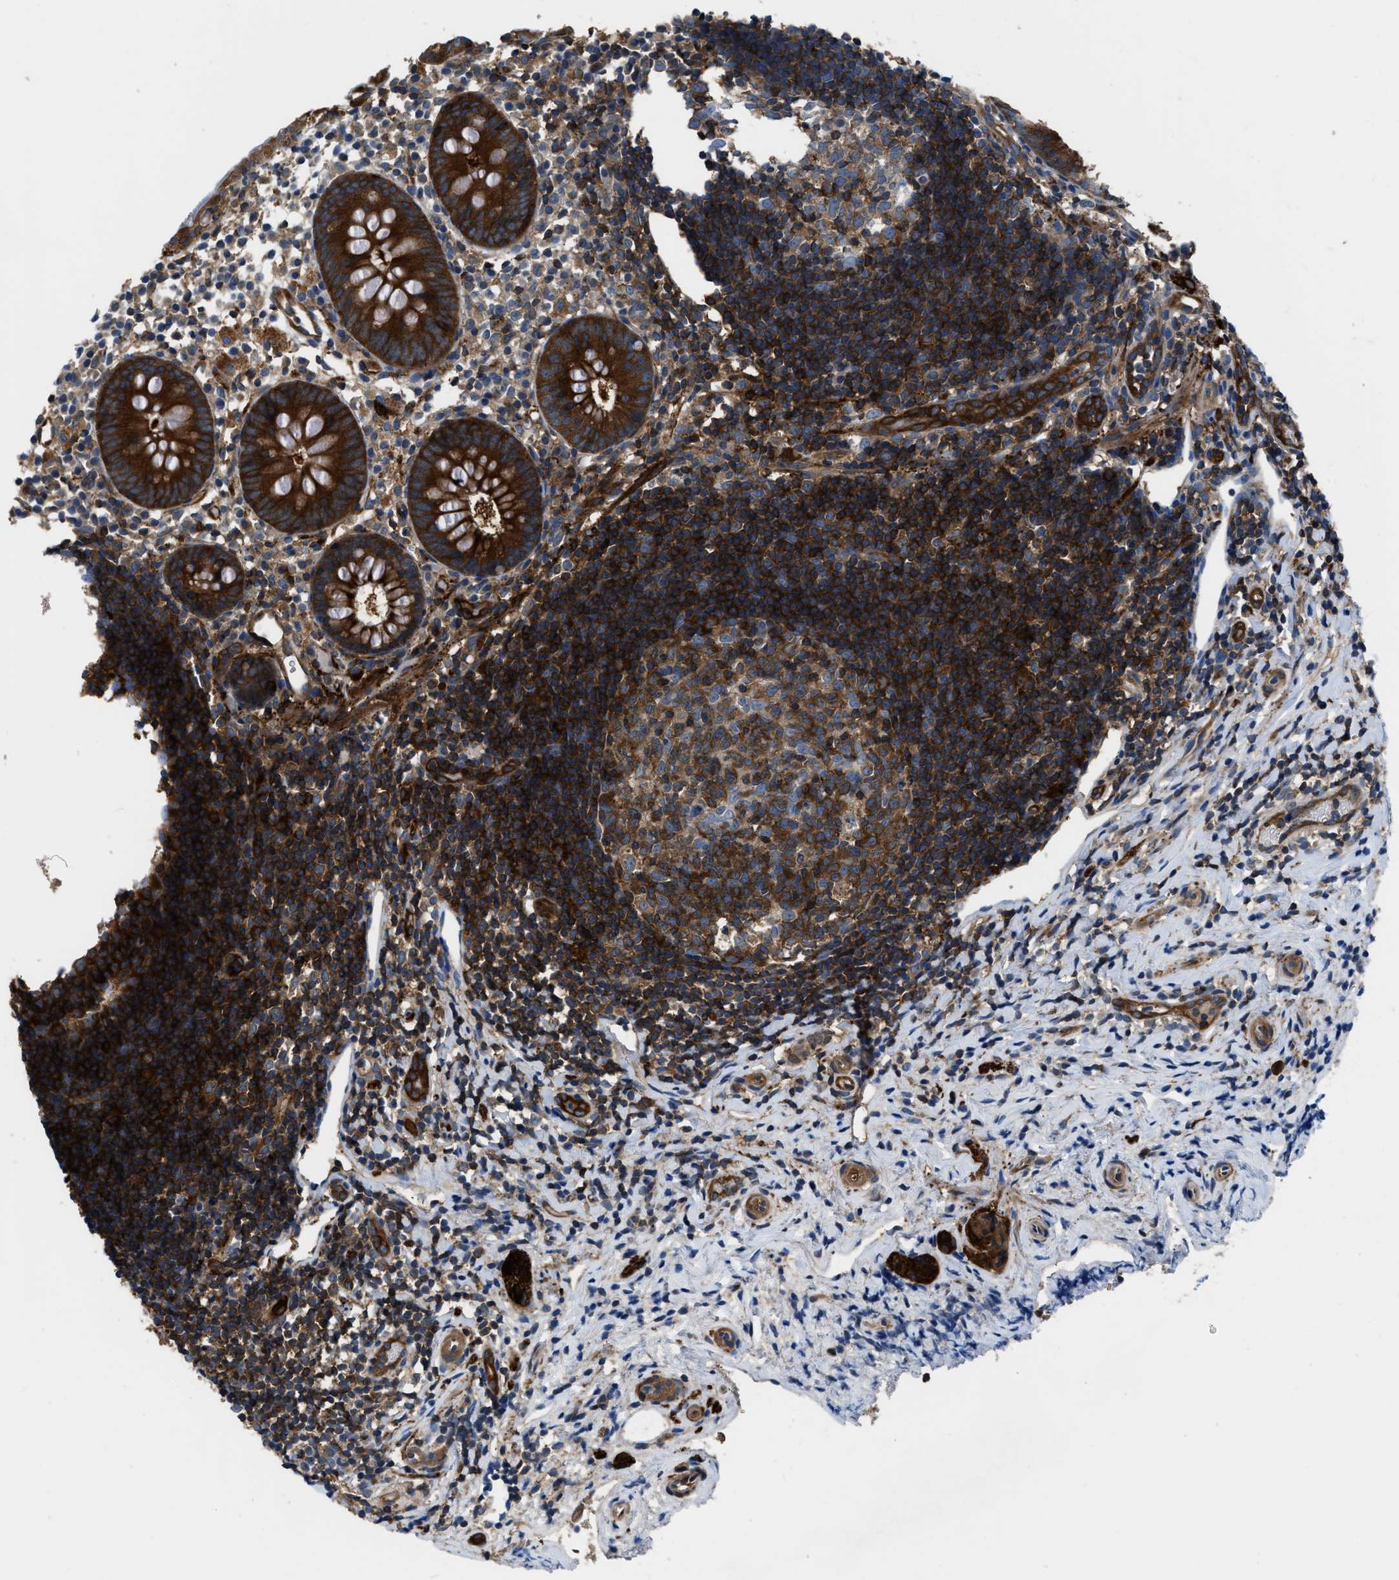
{"staining": {"intensity": "strong", "quantity": ">75%", "location": "cytoplasmic/membranous"}, "tissue": "appendix", "cell_type": "Glandular cells", "image_type": "normal", "snomed": [{"axis": "morphology", "description": "Normal tissue, NOS"}, {"axis": "topography", "description": "Appendix"}], "caption": "Glandular cells display strong cytoplasmic/membranous positivity in approximately >75% of cells in normal appendix. (brown staining indicates protein expression, while blue staining denotes nuclei).", "gene": "PFKP", "patient": {"sex": "female", "age": 20}}